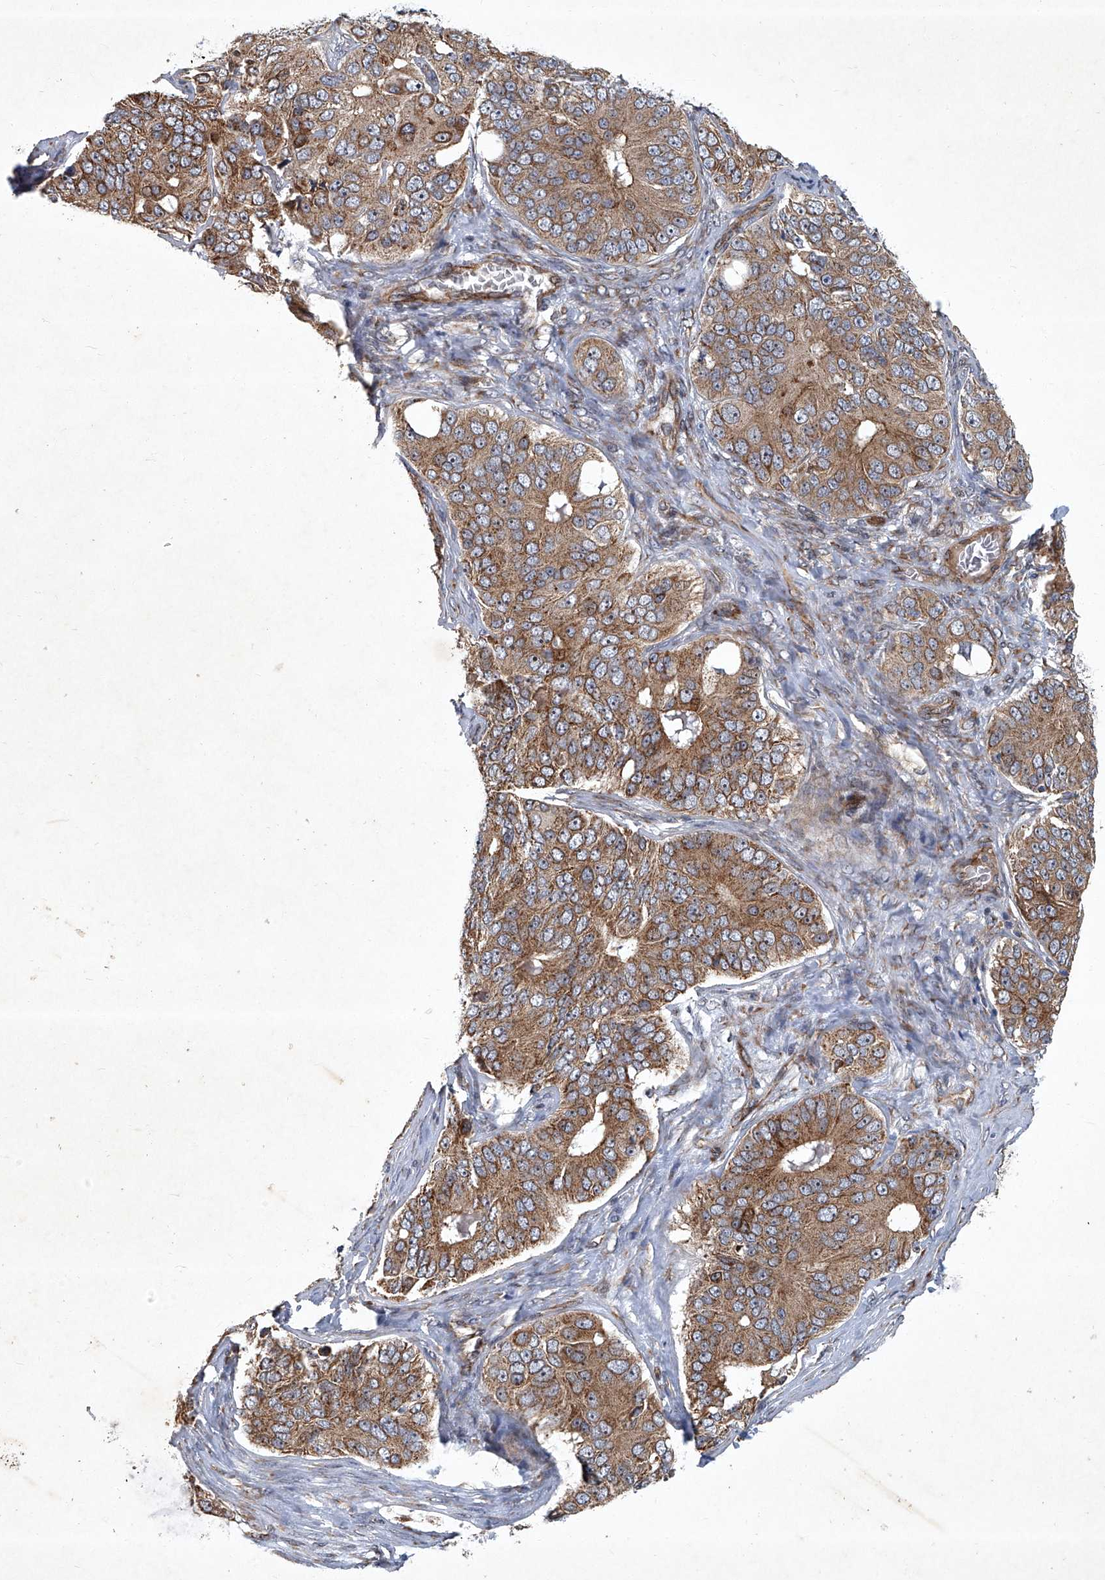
{"staining": {"intensity": "moderate", "quantity": ">75%", "location": "cytoplasmic/membranous"}, "tissue": "ovarian cancer", "cell_type": "Tumor cells", "image_type": "cancer", "snomed": [{"axis": "morphology", "description": "Carcinoma, endometroid"}, {"axis": "topography", "description": "Ovary"}], "caption": "Ovarian cancer (endometroid carcinoma) tissue reveals moderate cytoplasmic/membranous expression in about >75% of tumor cells, visualized by immunohistochemistry. (brown staining indicates protein expression, while blue staining denotes nuclei).", "gene": "GPR132", "patient": {"sex": "female", "age": 51}}